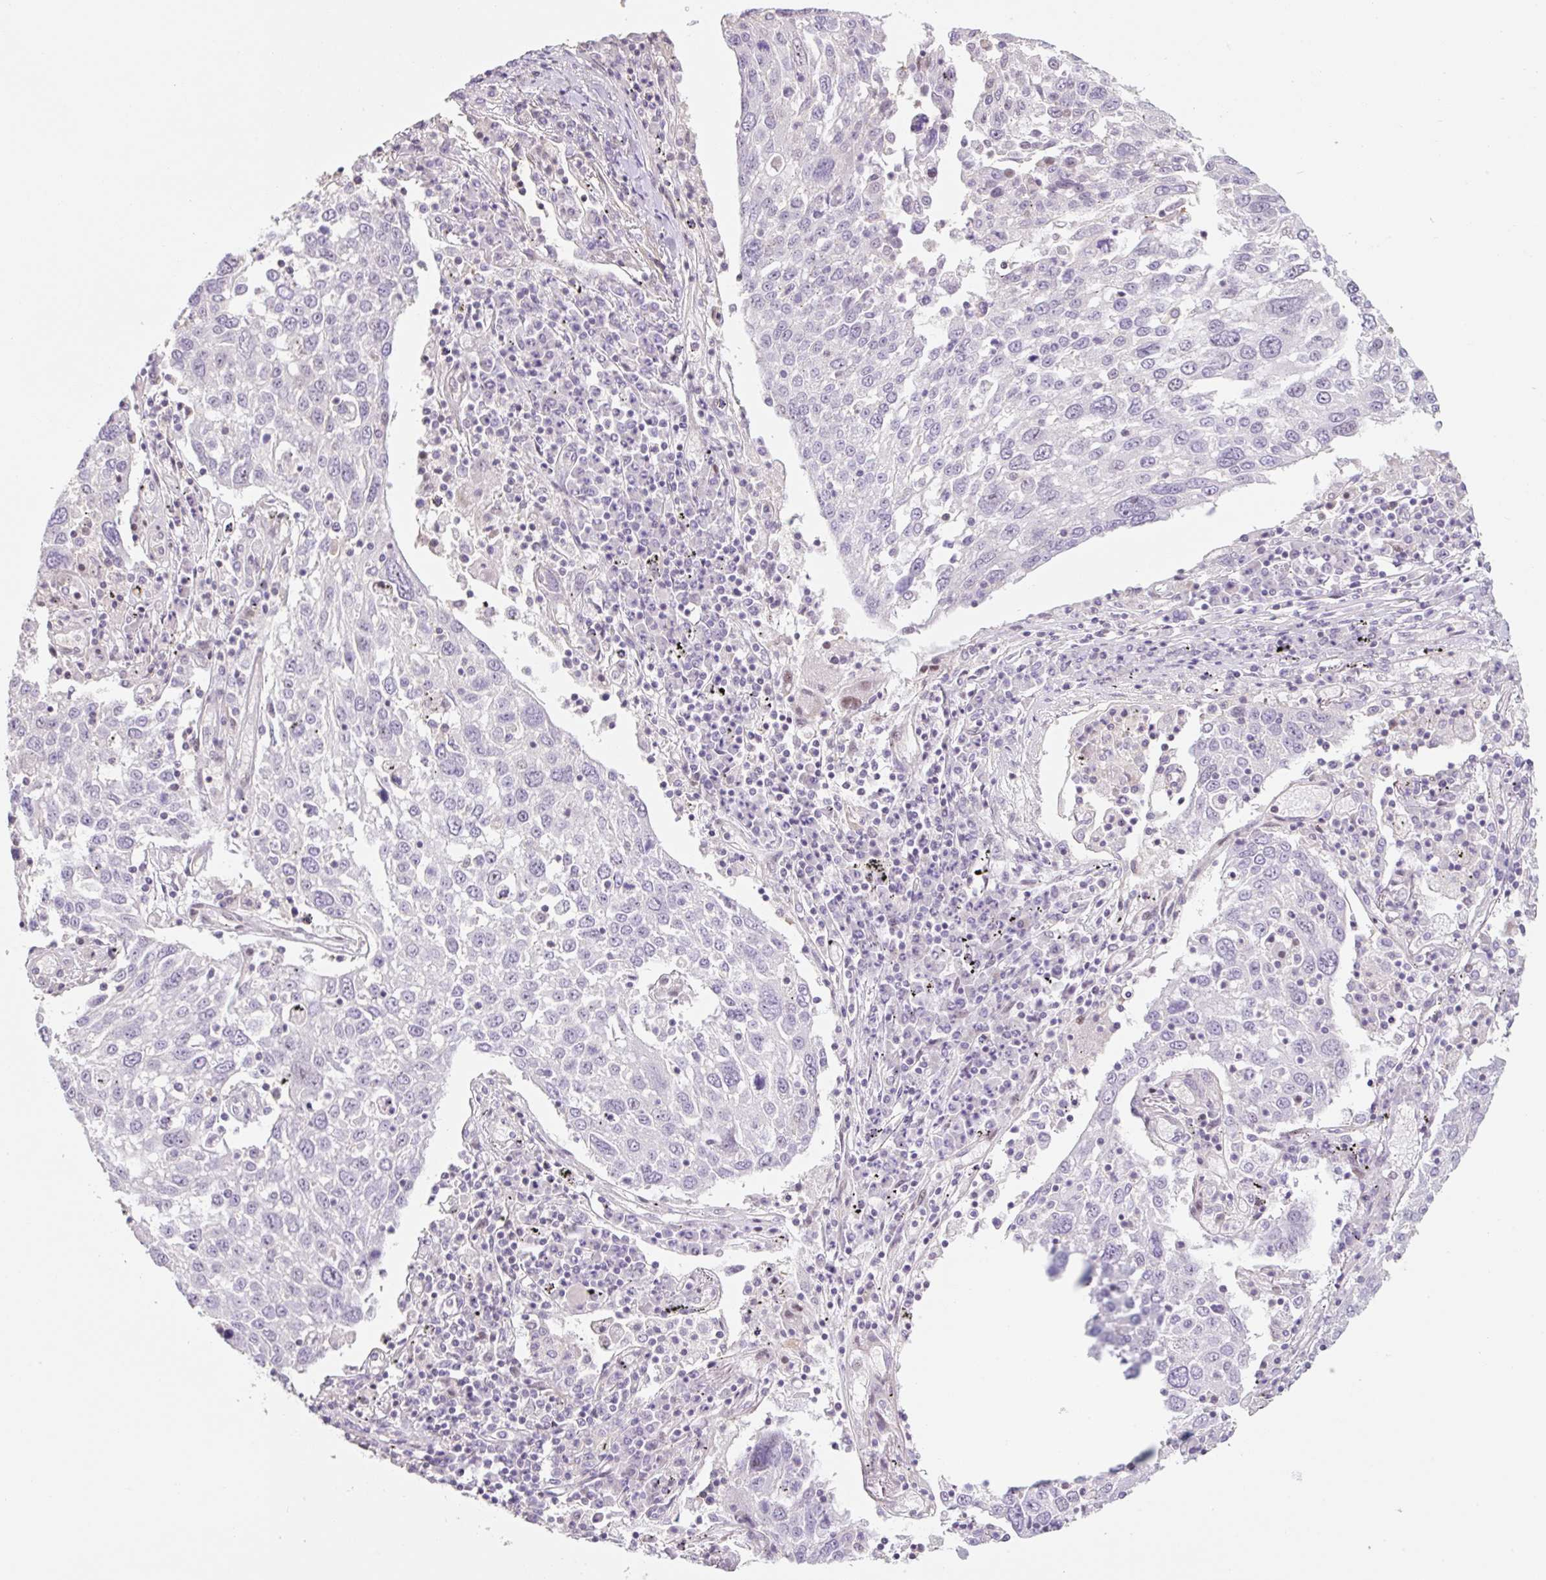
{"staining": {"intensity": "negative", "quantity": "none", "location": "none"}, "tissue": "lung cancer", "cell_type": "Tumor cells", "image_type": "cancer", "snomed": [{"axis": "morphology", "description": "Squamous cell carcinoma, NOS"}, {"axis": "topography", "description": "Lung"}], "caption": "The immunohistochemistry photomicrograph has no significant positivity in tumor cells of squamous cell carcinoma (lung) tissue.", "gene": "ZNF552", "patient": {"sex": "male", "age": 65}}